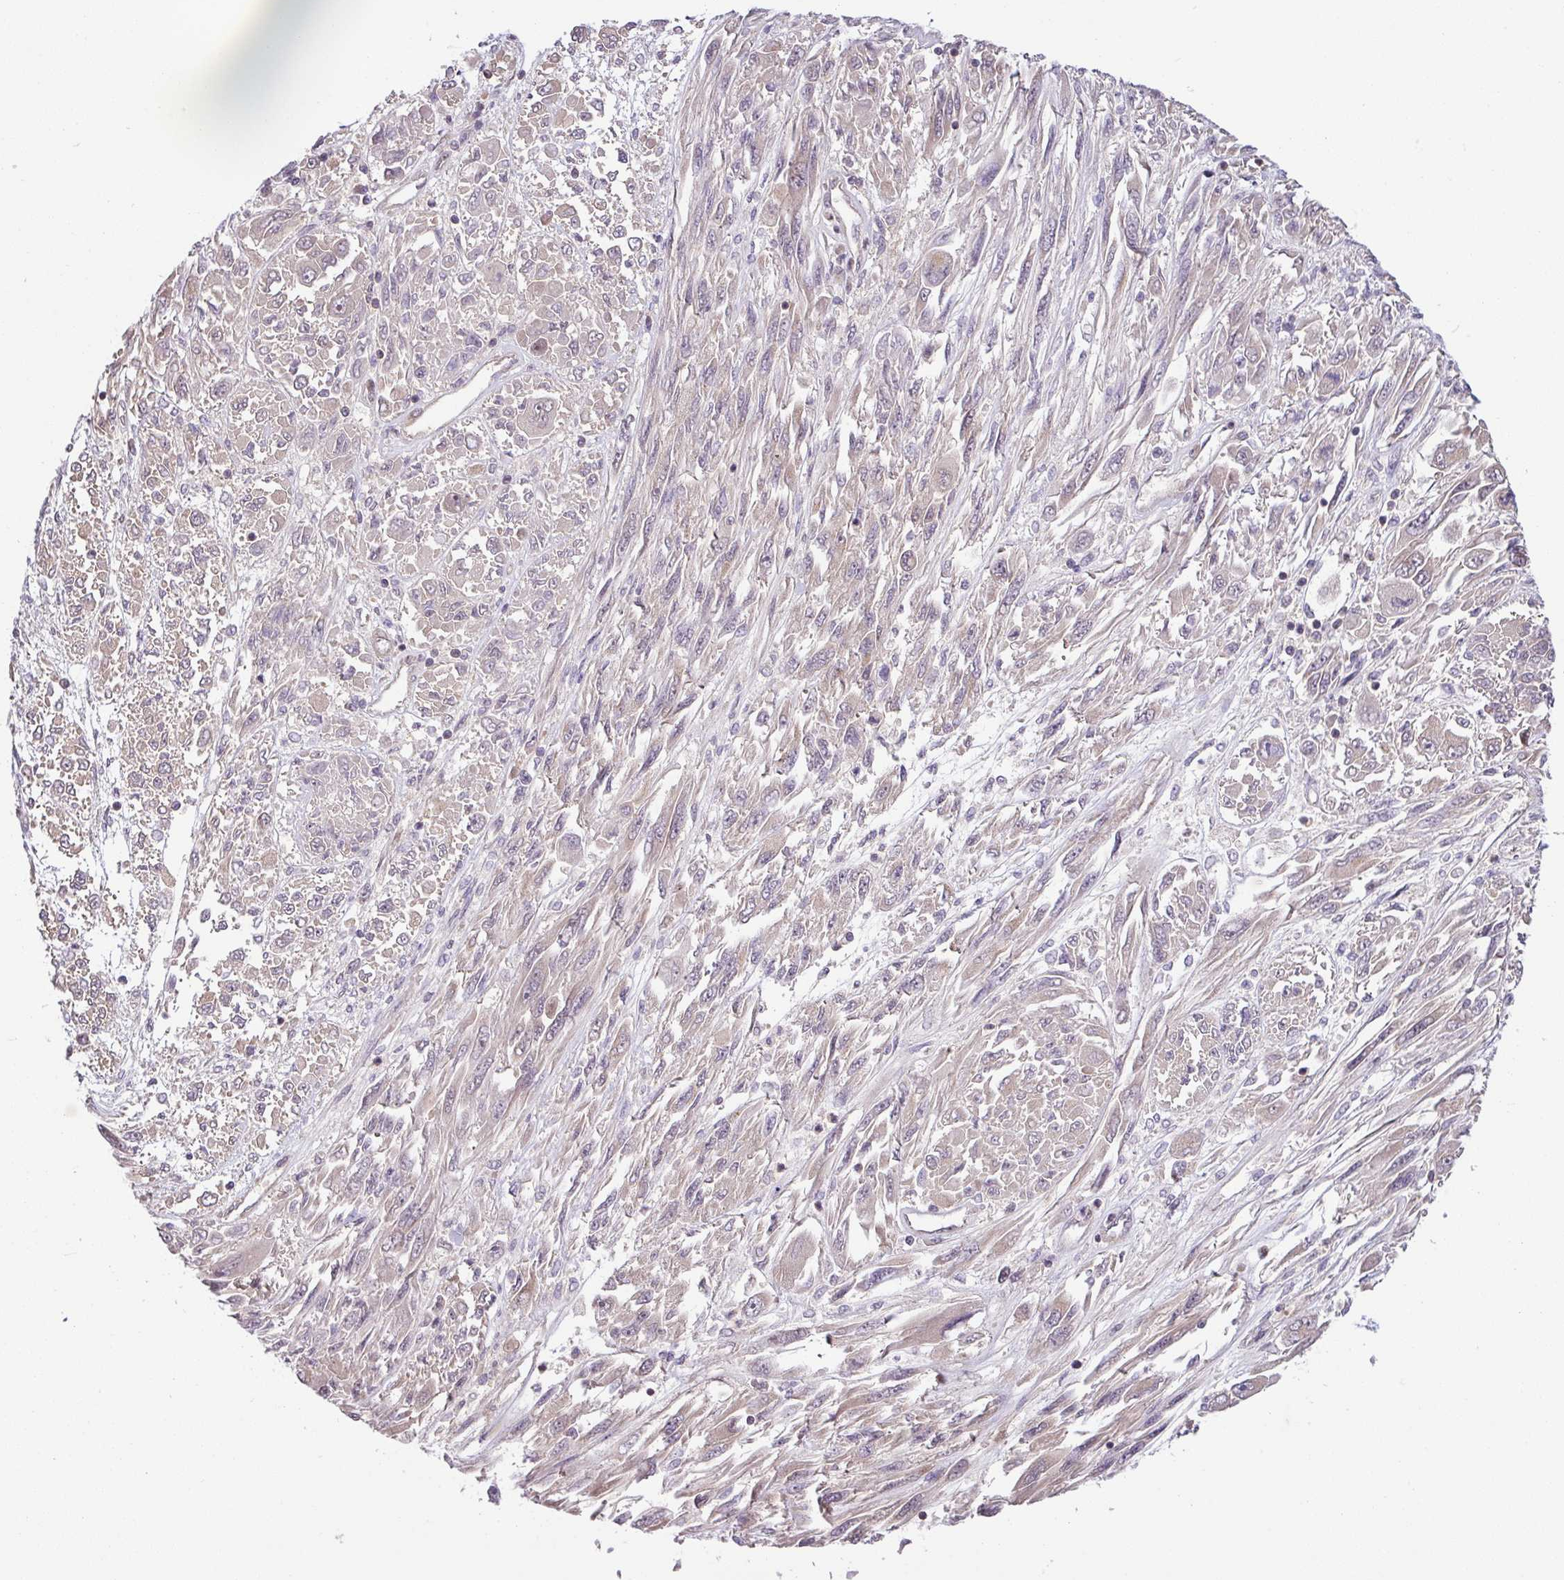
{"staining": {"intensity": "negative", "quantity": "none", "location": "none"}, "tissue": "melanoma", "cell_type": "Tumor cells", "image_type": "cancer", "snomed": [{"axis": "morphology", "description": "Malignant melanoma, NOS"}, {"axis": "topography", "description": "Skin"}], "caption": "The immunohistochemistry histopathology image has no significant positivity in tumor cells of malignant melanoma tissue. (IHC, brightfield microscopy, high magnification).", "gene": "SHB", "patient": {"sex": "female", "age": 91}}